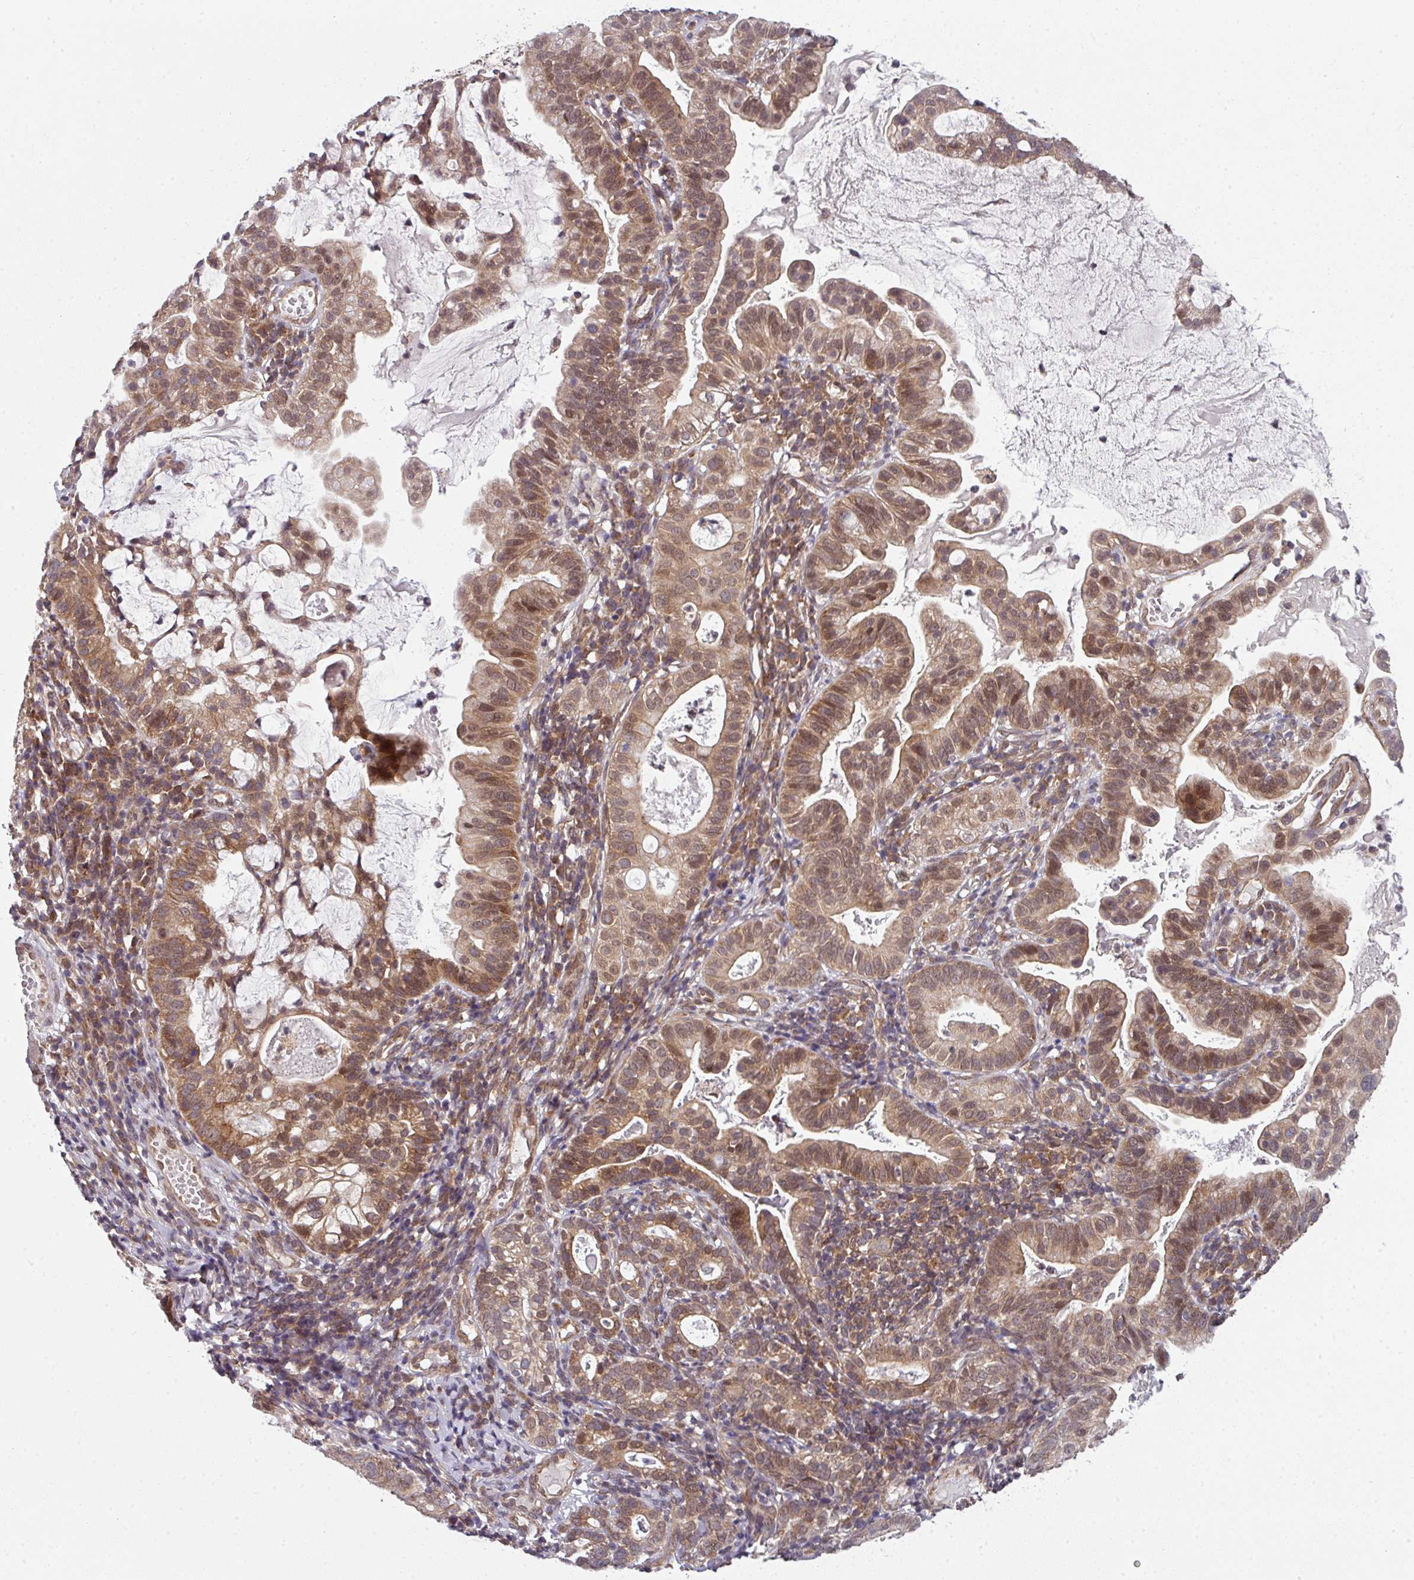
{"staining": {"intensity": "moderate", "quantity": ">75%", "location": "cytoplasmic/membranous,nuclear"}, "tissue": "cervical cancer", "cell_type": "Tumor cells", "image_type": "cancer", "snomed": [{"axis": "morphology", "description": "Adenocarcinoma, NOS"}, {"axis": "topography", "description": "Cervix"}], "caption": "There is medium levels of moderate cytoplasmic/membranous and nuclear expression in tumor cells of cervical cancer (adenocarcinoma), as demonstrated by immunohistochemical staining (brown color).", "gene": "CAMLG", "patient": {"sex": "female", "age": 41}}